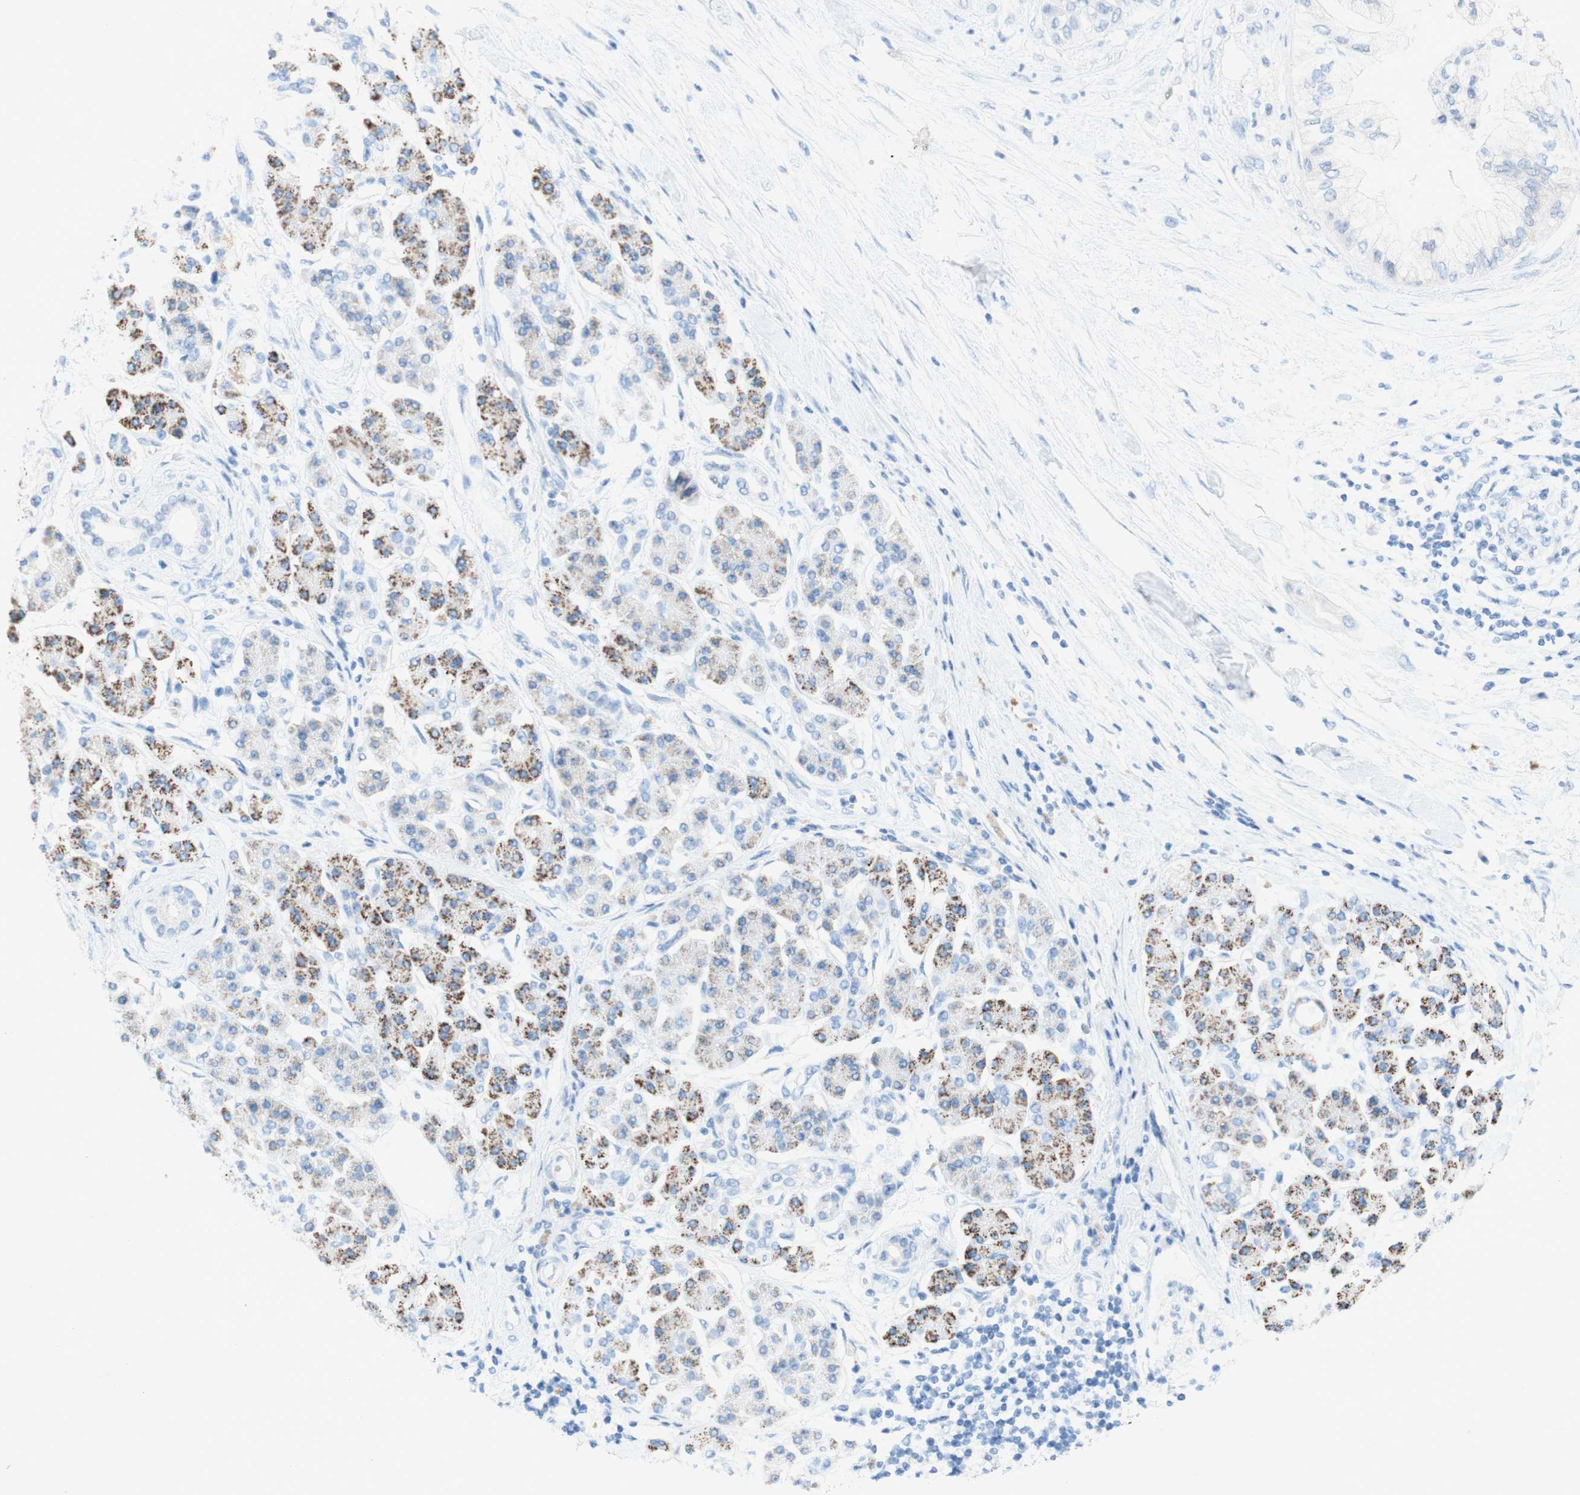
{"staining": {"intensity": "negative", "quantity": "none", "location": "none"}, "tissue": "pancreatic cancer", "cell_type": "Tumor cells", "image_type": "cancer", "snomed": [{"axis": "morphology", "description": "Adenocarcinoma, NOS"}, {"axis": "morphology", "description": "Adenocarcinoma, metastatic, NOS"}, {"axis": "topography", "description": "Lymph node"}, {"axis": "topography", "description": "Pancreas"}, {"axis": "topography", "description": "Duodenum"}], "caption": "Photomicrograph shows no protein expression in tumor cells of pancreatic cancer (metastatic adenocarcinoma) tissue.", "gene": "POLR2J3", "patient": {"sex": "female", "age": 64}}